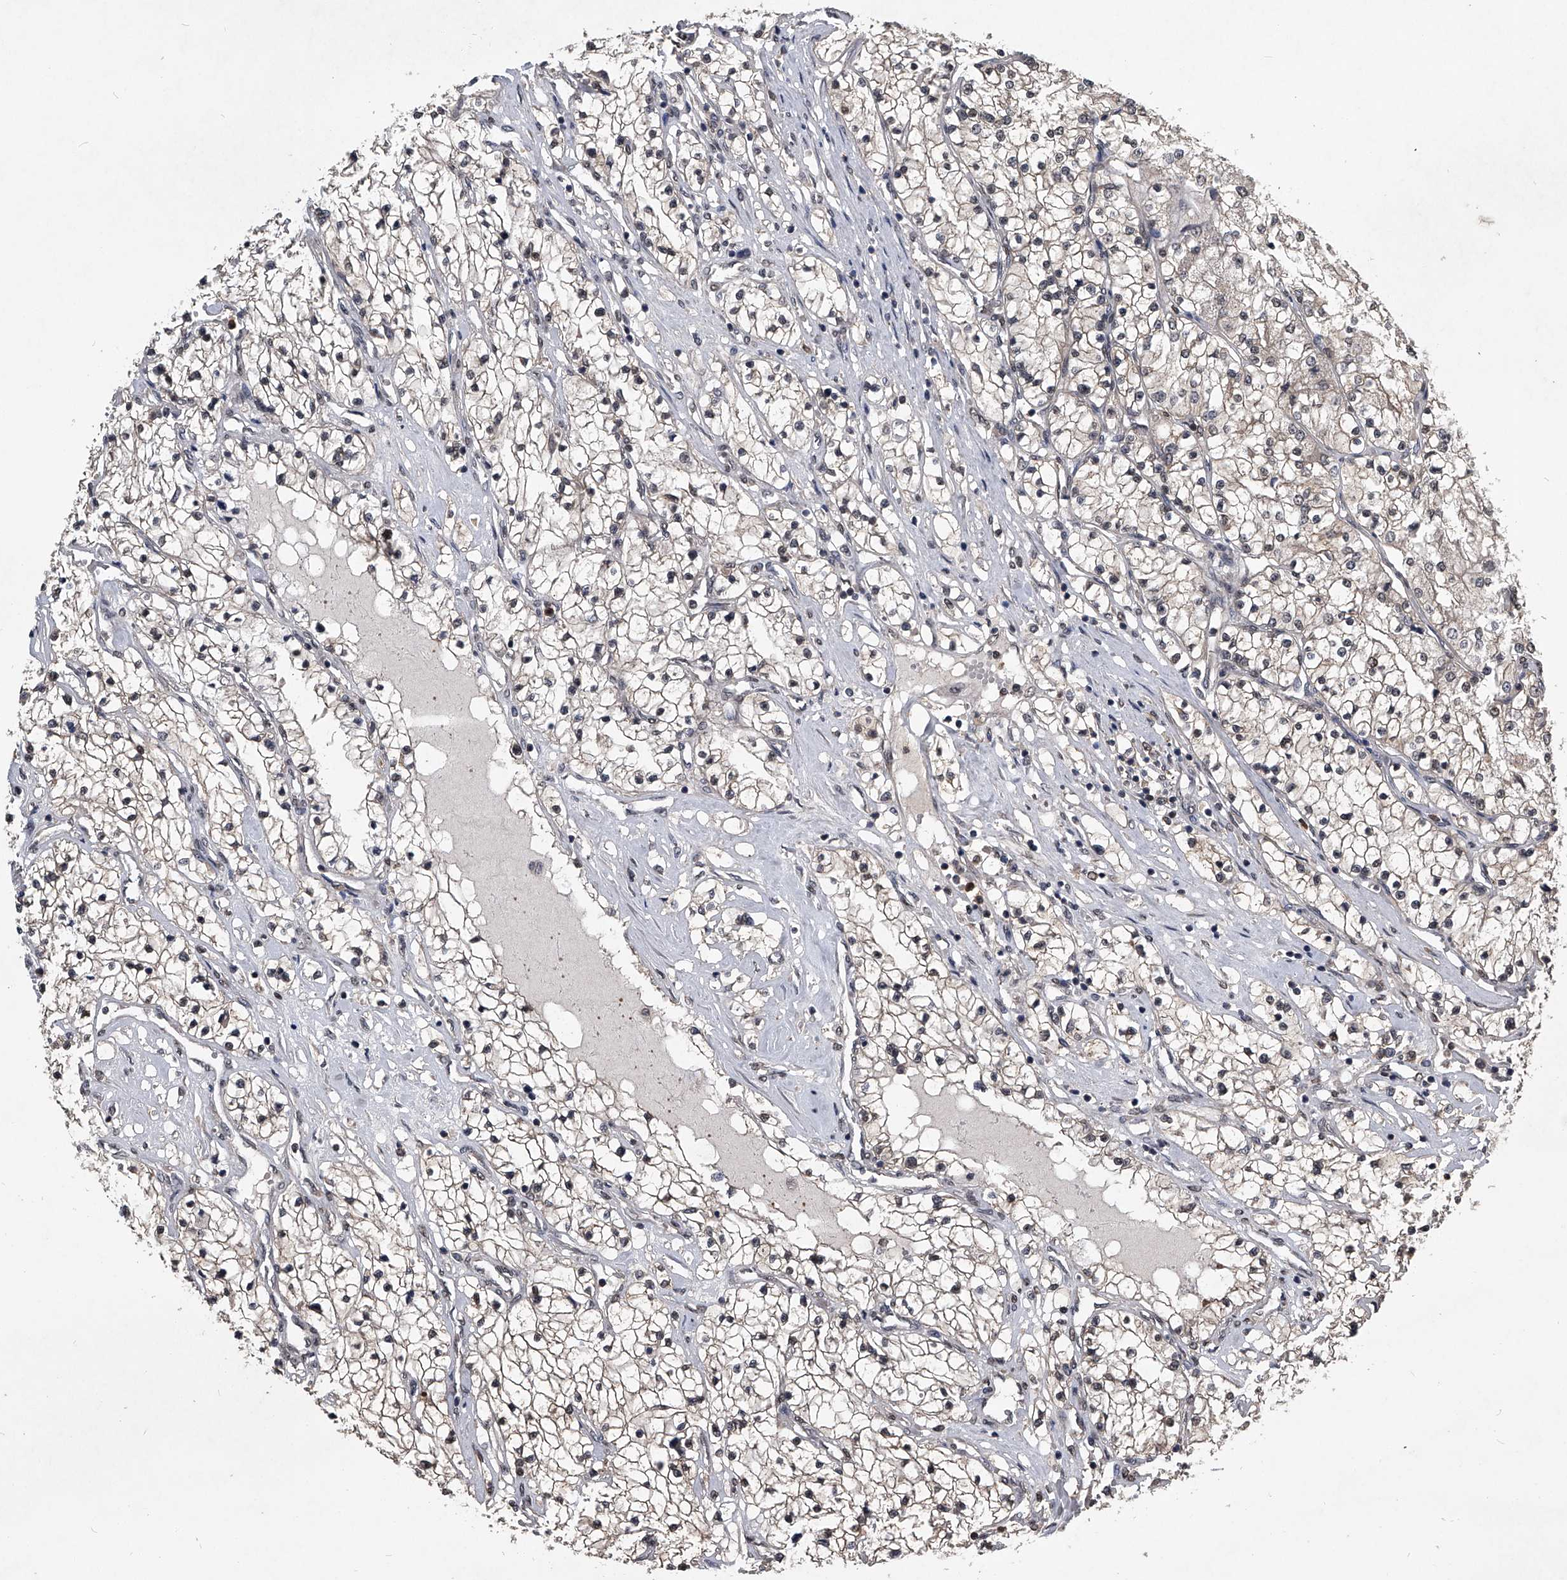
{"staining": {"intensity": "weak", "quantity": ">75%", "location": "cytoplasmic/membranous,nuclear"}, "tissue": "renal cancer", "cell_type": "Tumor cells", "image_type": "cancer", "snomed": [{"axis": "morphology", "description": "Adenocarcinoma, NOS"}, {"axis": "topography", "description": "Kidney"}], "caption": "High-magnification brightfield microscopy of renal cancer (adenocarcinoma) stained with DAB (3,3'-diaminobenzidine) (brown) and counterstained with hematoxylin (blue). tumor cells exhibit weak cytoplasmic/membranous and nuclear expression is appreciated in approximately>75% of cells.", "gene": "TSNAX", "patient": {"sex": "male", "age": 68}}